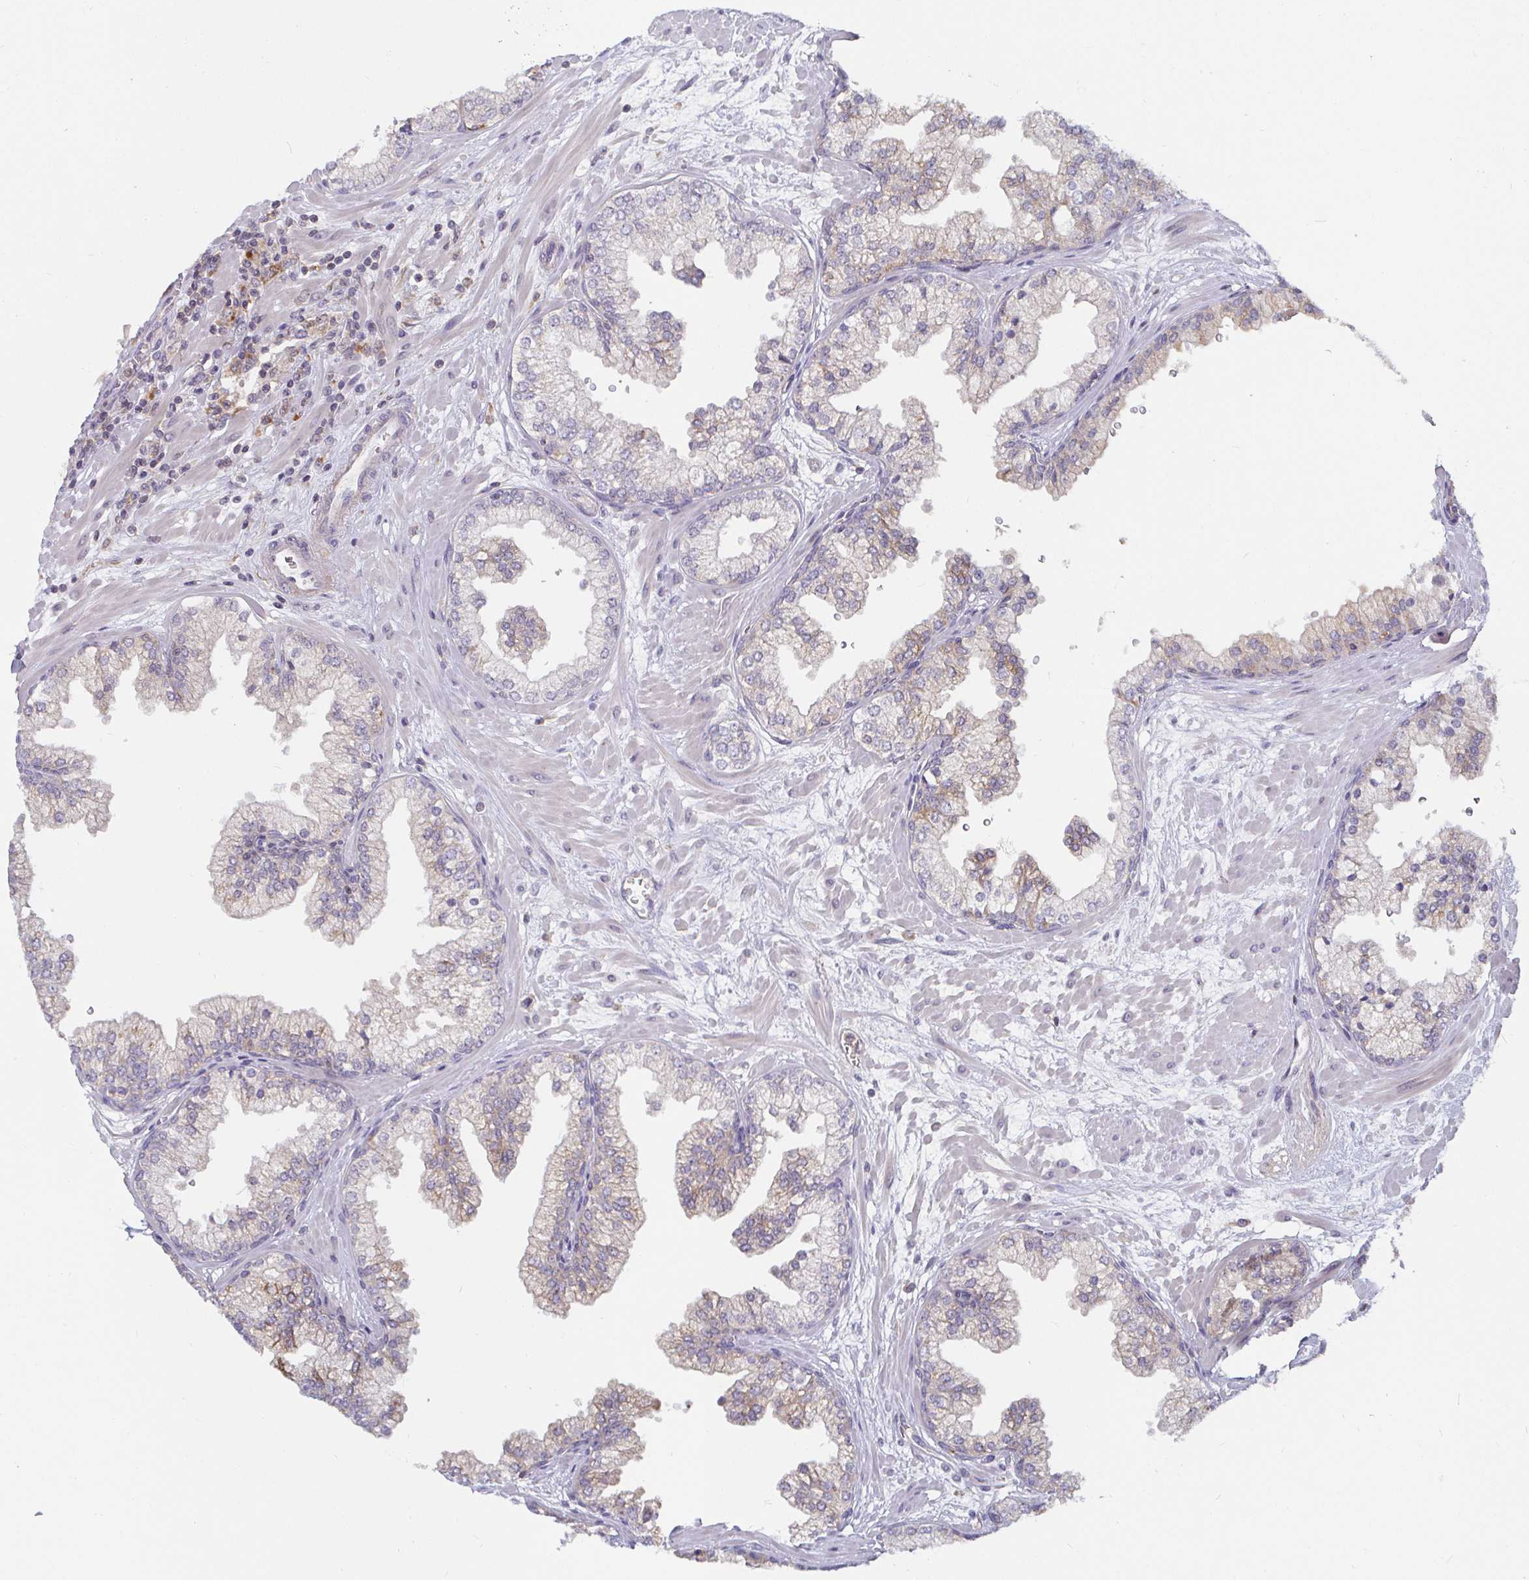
{"staining": {"intensity": "negative", "quantity": "none", "location": "none"}, "tissue": "prostate", "cell_type": "Glandular cells", "image_type": "normal", "snomed": [{"axis": "morphology", "description": "Normal tissue, NOS"}, {"axis": "topography", "description": "Prostate"}, {"axis": "topography", "description": "Peripheral nerve tissue"}], "caption": "A photomicrograph of human prostate is negative for staining in glandular cells. (Brightfield microscopy of DAB immunohistochemistry (IHC) at high magnification).", "gene": "CDH18", "patient": {"sex": "male", "age": 61}}